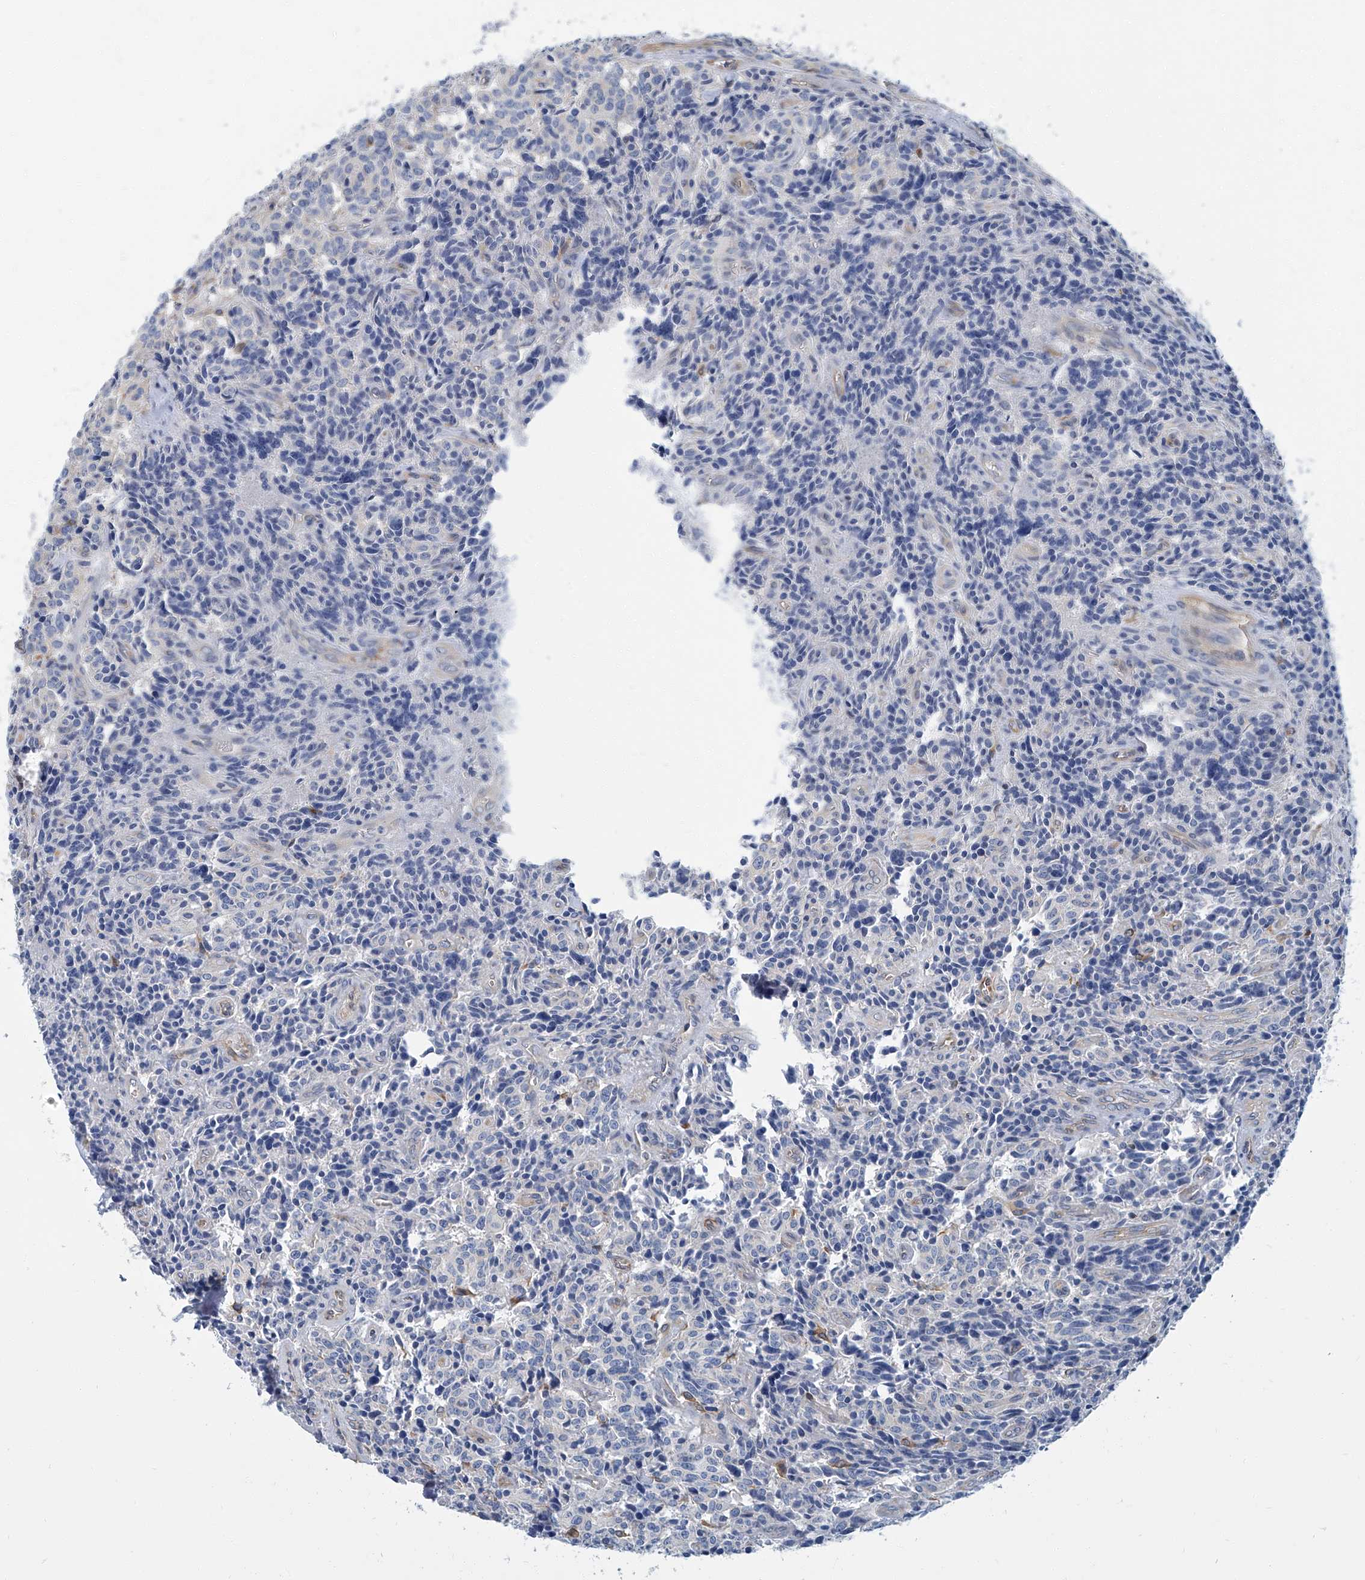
{"staining": {"intensity": "negative", "quantity": "none", "location": "none"}, "tissue": "carcinoid", "cell_type": "Tumor cells", "image_type": "cancer", "snomed": [{"axis": "morphology", "description": "Carcinoid, malignant, NOS"}, {"axis": "topography", "description": "Lung"}], "caption": "A high-resolution histopathology image shows immunohistochemistry (IHC) staining of carcinoid (malignant), which shows no significant staining in tumor cells.", "gene": "PSMB10", "patient": {"sex": "female", "age": 46}}